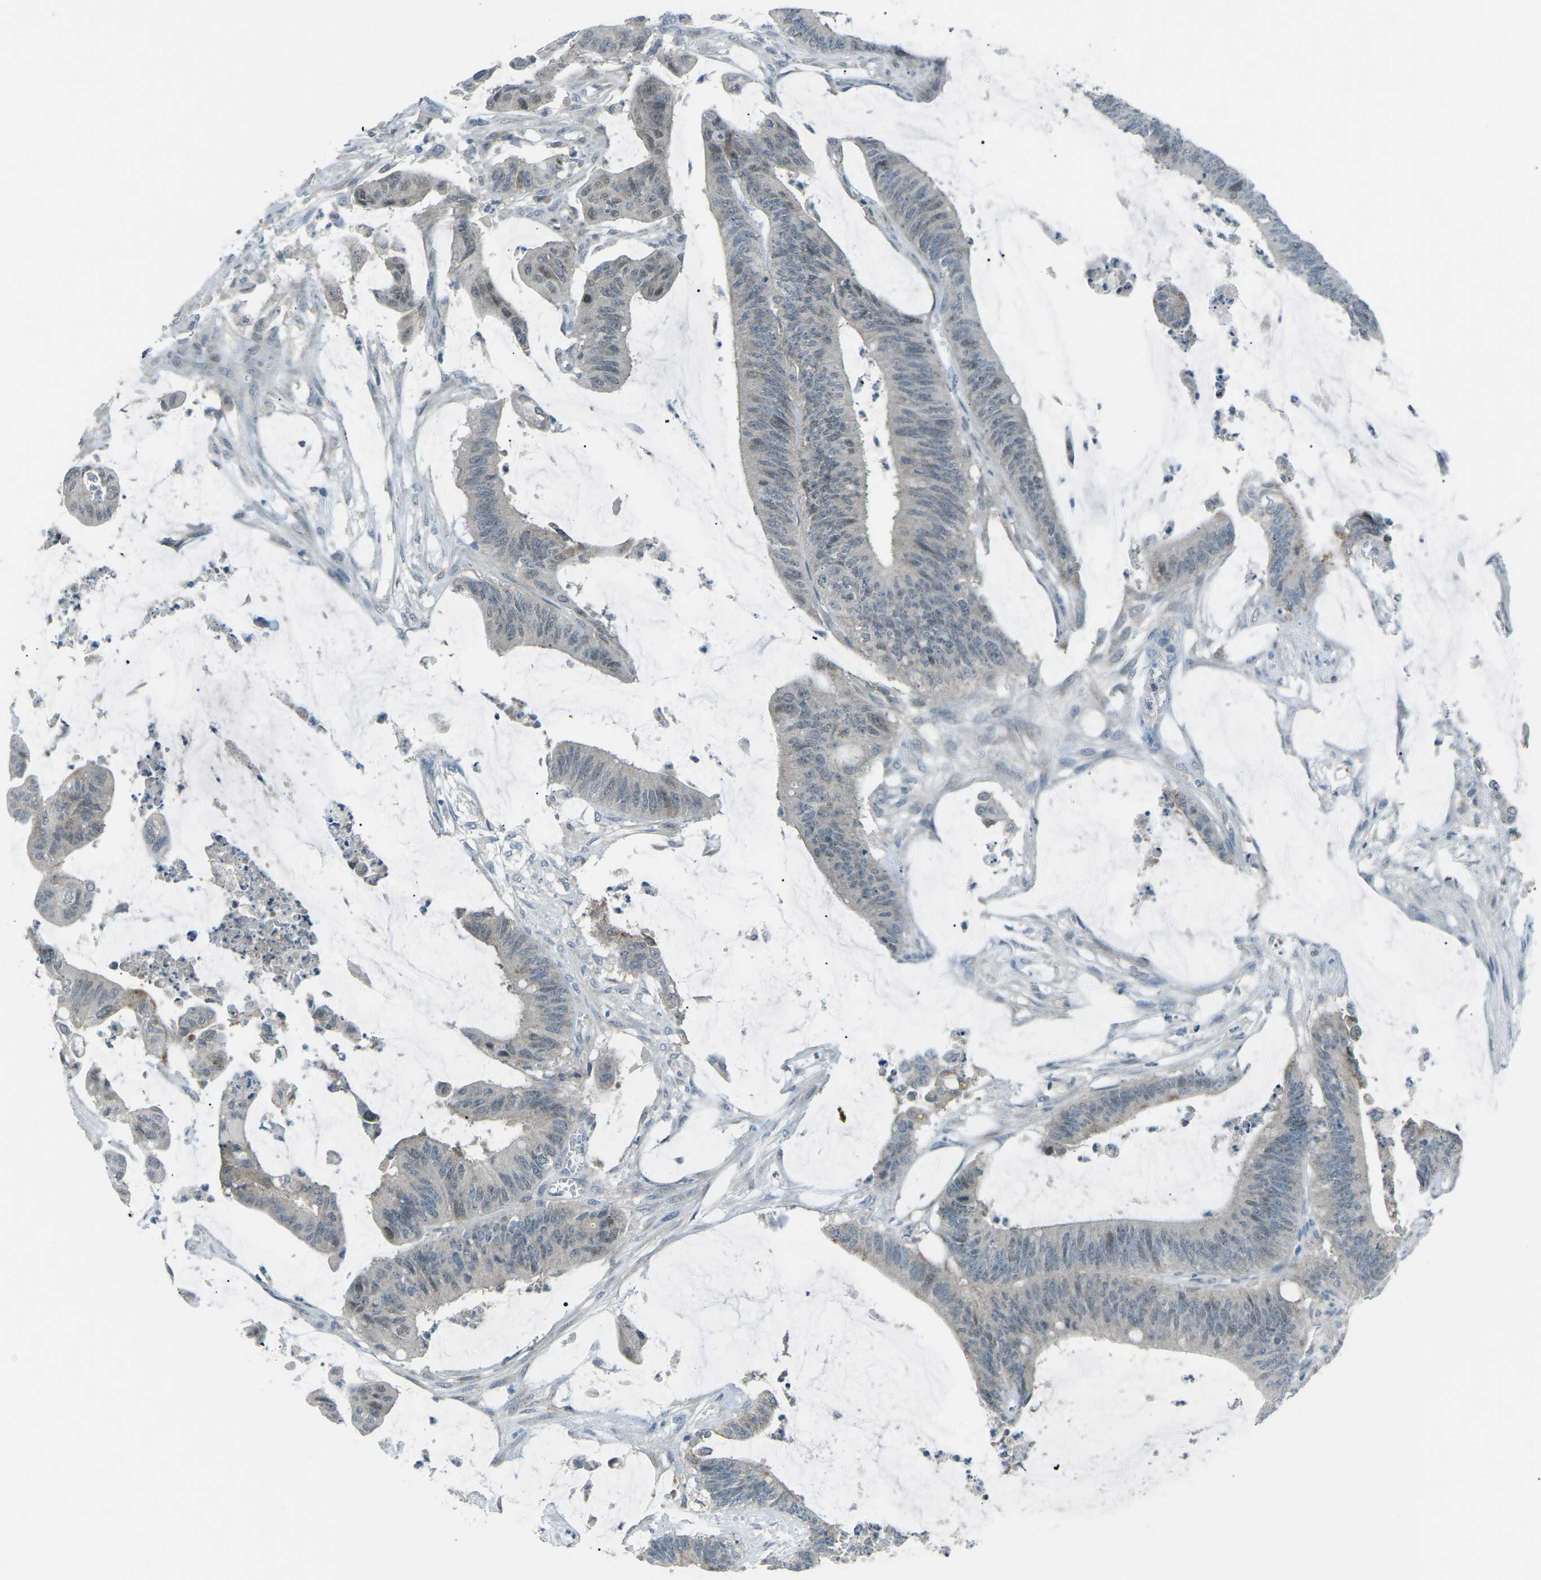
{"staining": {"intensity": "weak", "quantity": "<25%", "location": "nuclear"}, "tissue": "colorectal cancer", "cell_type": "Tumor cells", "image_type": "cancer", "snomed": [{"axis": "morphology", "description": "Adenocarcinoma, NOS"}, {"axis": "topography", "description": "Rectum"}], "caption": "A high-resolution photomicrograph shows immunohistochemistry staining of adenocarcinoma (colorectal), which demonstrates no significant staining in tumor cells.", "gene": "PRKCA", "patient": {"sex": "female", "age": 66}}